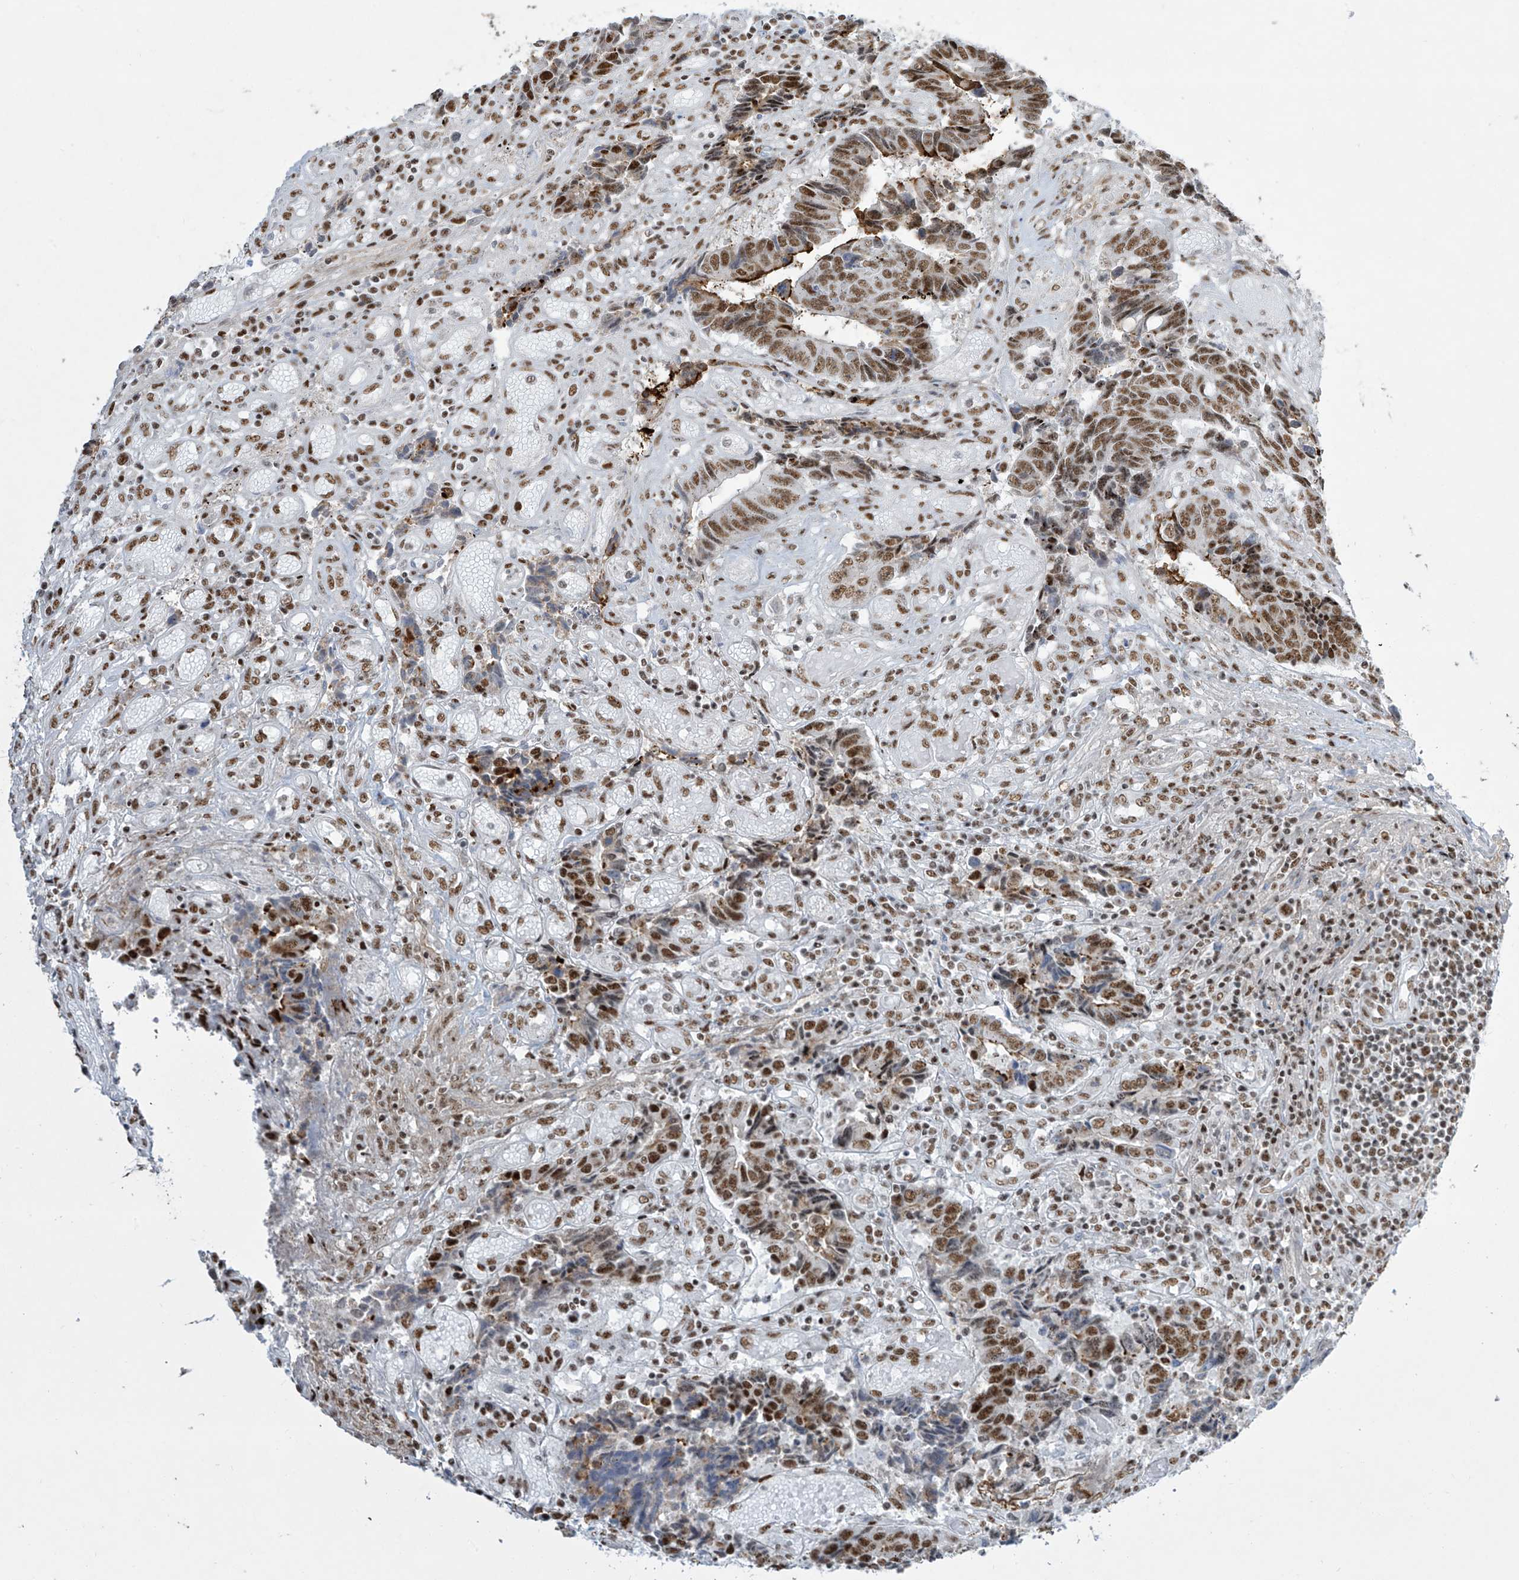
{"staining": {"intensity": "moderate", "quantity": ">75%", "location": "nuclear"}, "tissue": "colorectal cancer", "cell_type": "Tumor cells", "image_type": "cancer", "snomed": [{"axis": "morphology", "description": "Adenocarcinoma, NOS"}, {"axis": "topography", "description": "Rectum"}], "caption": "Immunohistochemical staining of human colorectal adenocarcinoma exhibits medium levels of moderate nuclear positivity in about >75% of tumor cells.", "gene": "MS4A6A", "patient": {"sex": "male", "age": 84}}